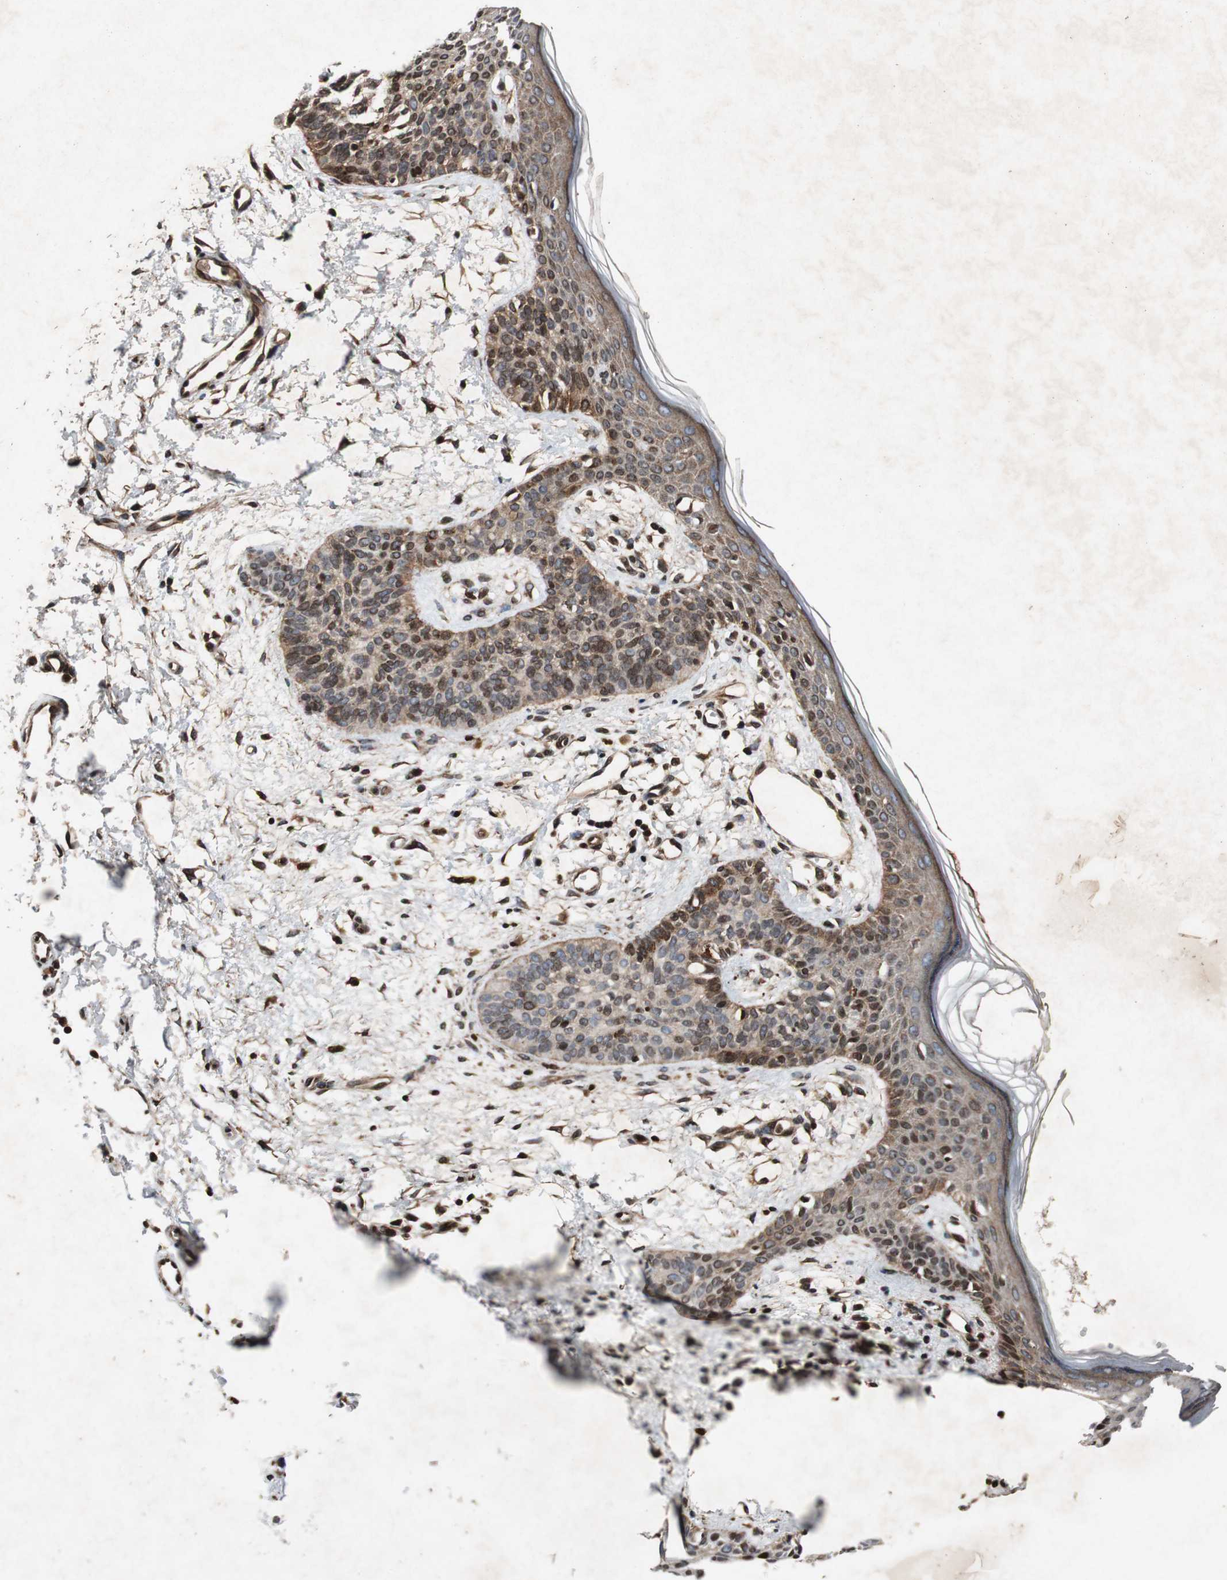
{"staining": {"intensity": "moderate", "quantity": ">75%", "location": "cytoplasmic/membranous,nuclear"}, "tissue": "skin cancer", "cell_type": "Tumor cells", "image_type": "cancer", "snomed": [{"axis": "morphology", "description": "Normal tissue, NOS"}, {"axis": "morphology", "description": "Basal cell carcinoma"}, {"axis": "topography", "description": "Skin"}], "caption": "Immunohistochemical staining of human skin cancer reveals moderate cytoplasmic/membranous and nuclear protein staining in about >75% of tumor cells.", "gene": "TUBA4A", "patient": {"sex": "female", "age": 69}}